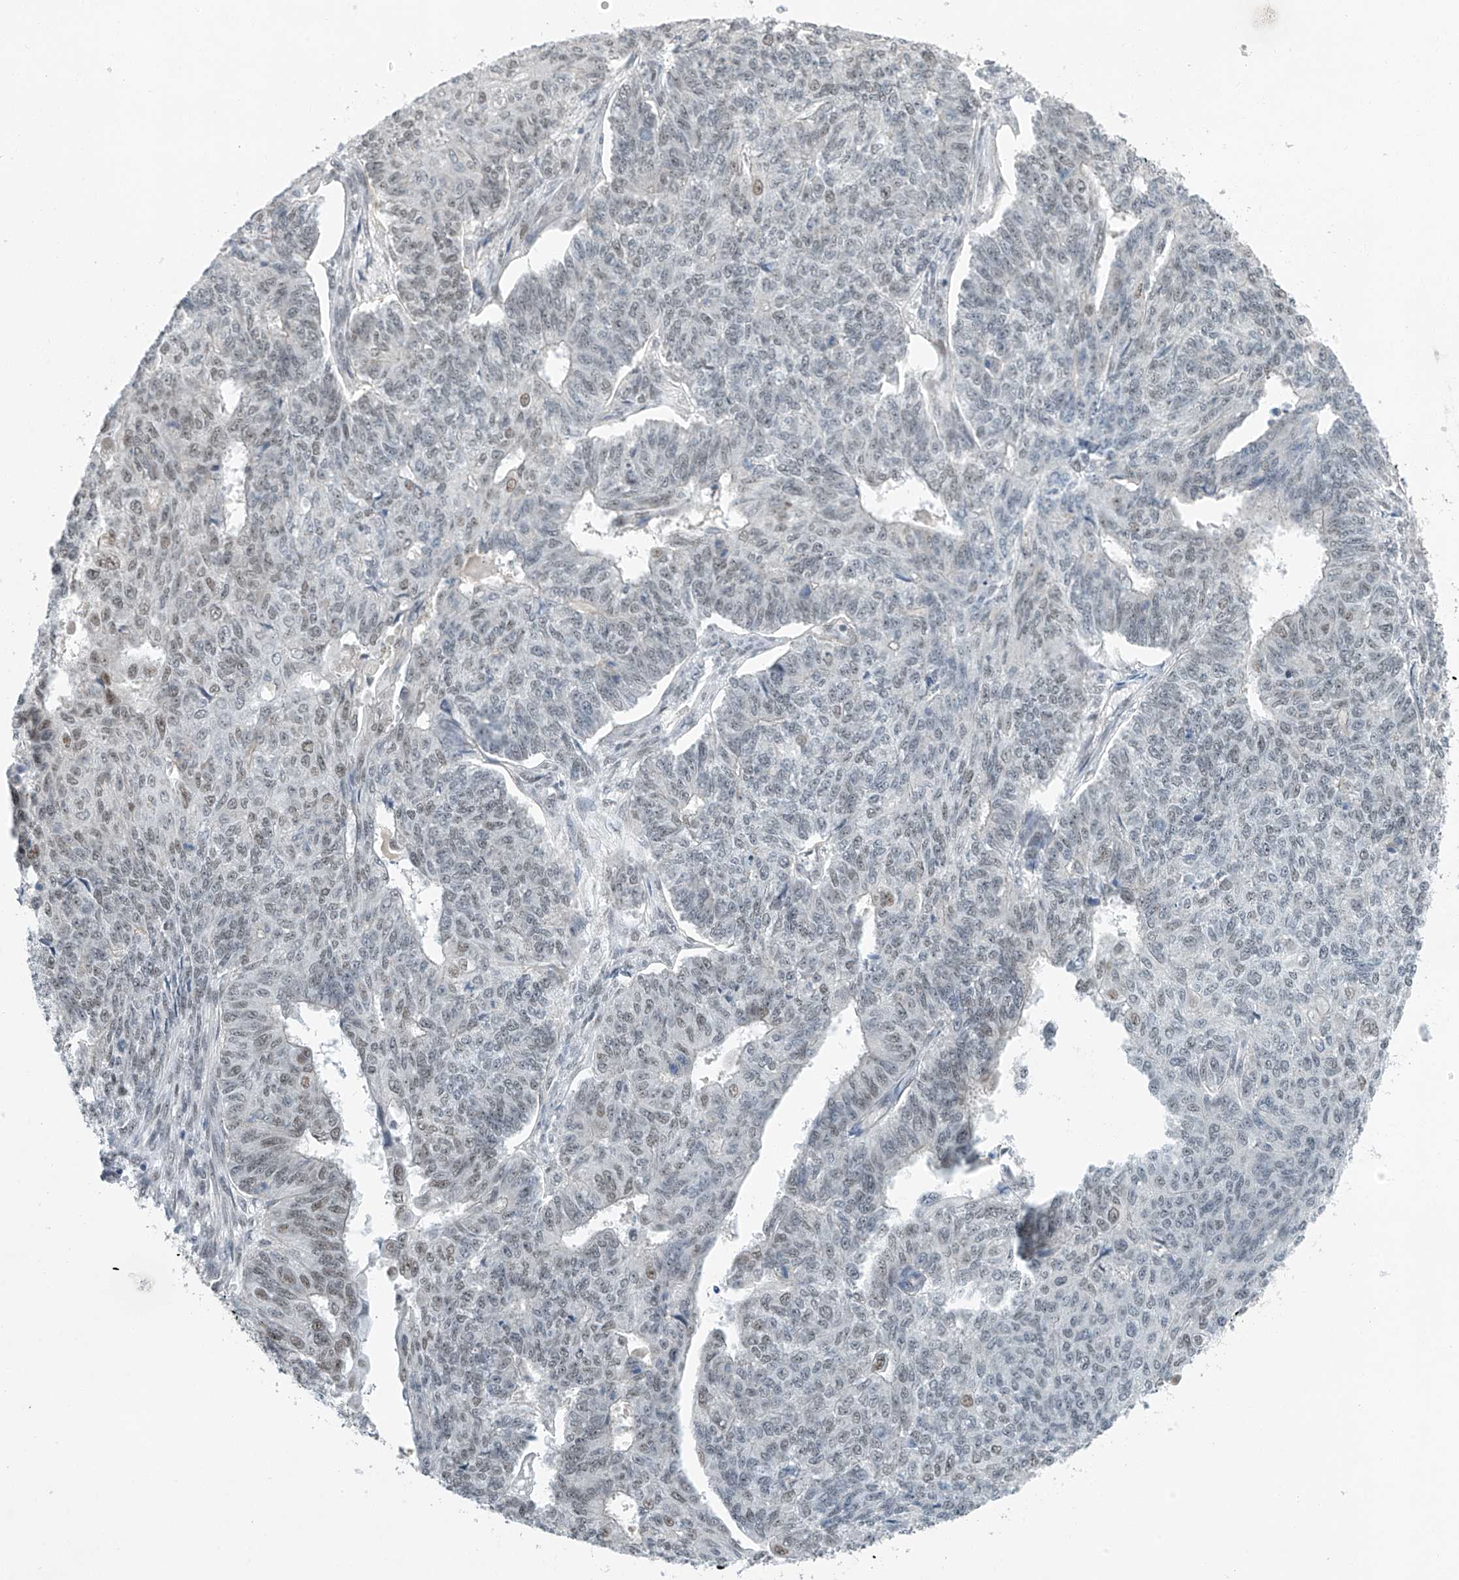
{"staining": {"intensity": "weak", "quantity": "<25%", "location": "nuclear"}, "tissue": "endometrial cancer", "cell_type": "Tumor cells", "image_type": "cancer", "snomed": [{"axis": "morphology", "description": "Adenocarcinoma, NOS"}, {"axis": "topography", "description": "Endometrium"}], "caption": "DAB immunohistochemical staining of human endometrial adenocarcinoma exhibits no significant expression in tumor cells.", "gene": "TAF8", "patient": {"sex": "female", "age": 32}}